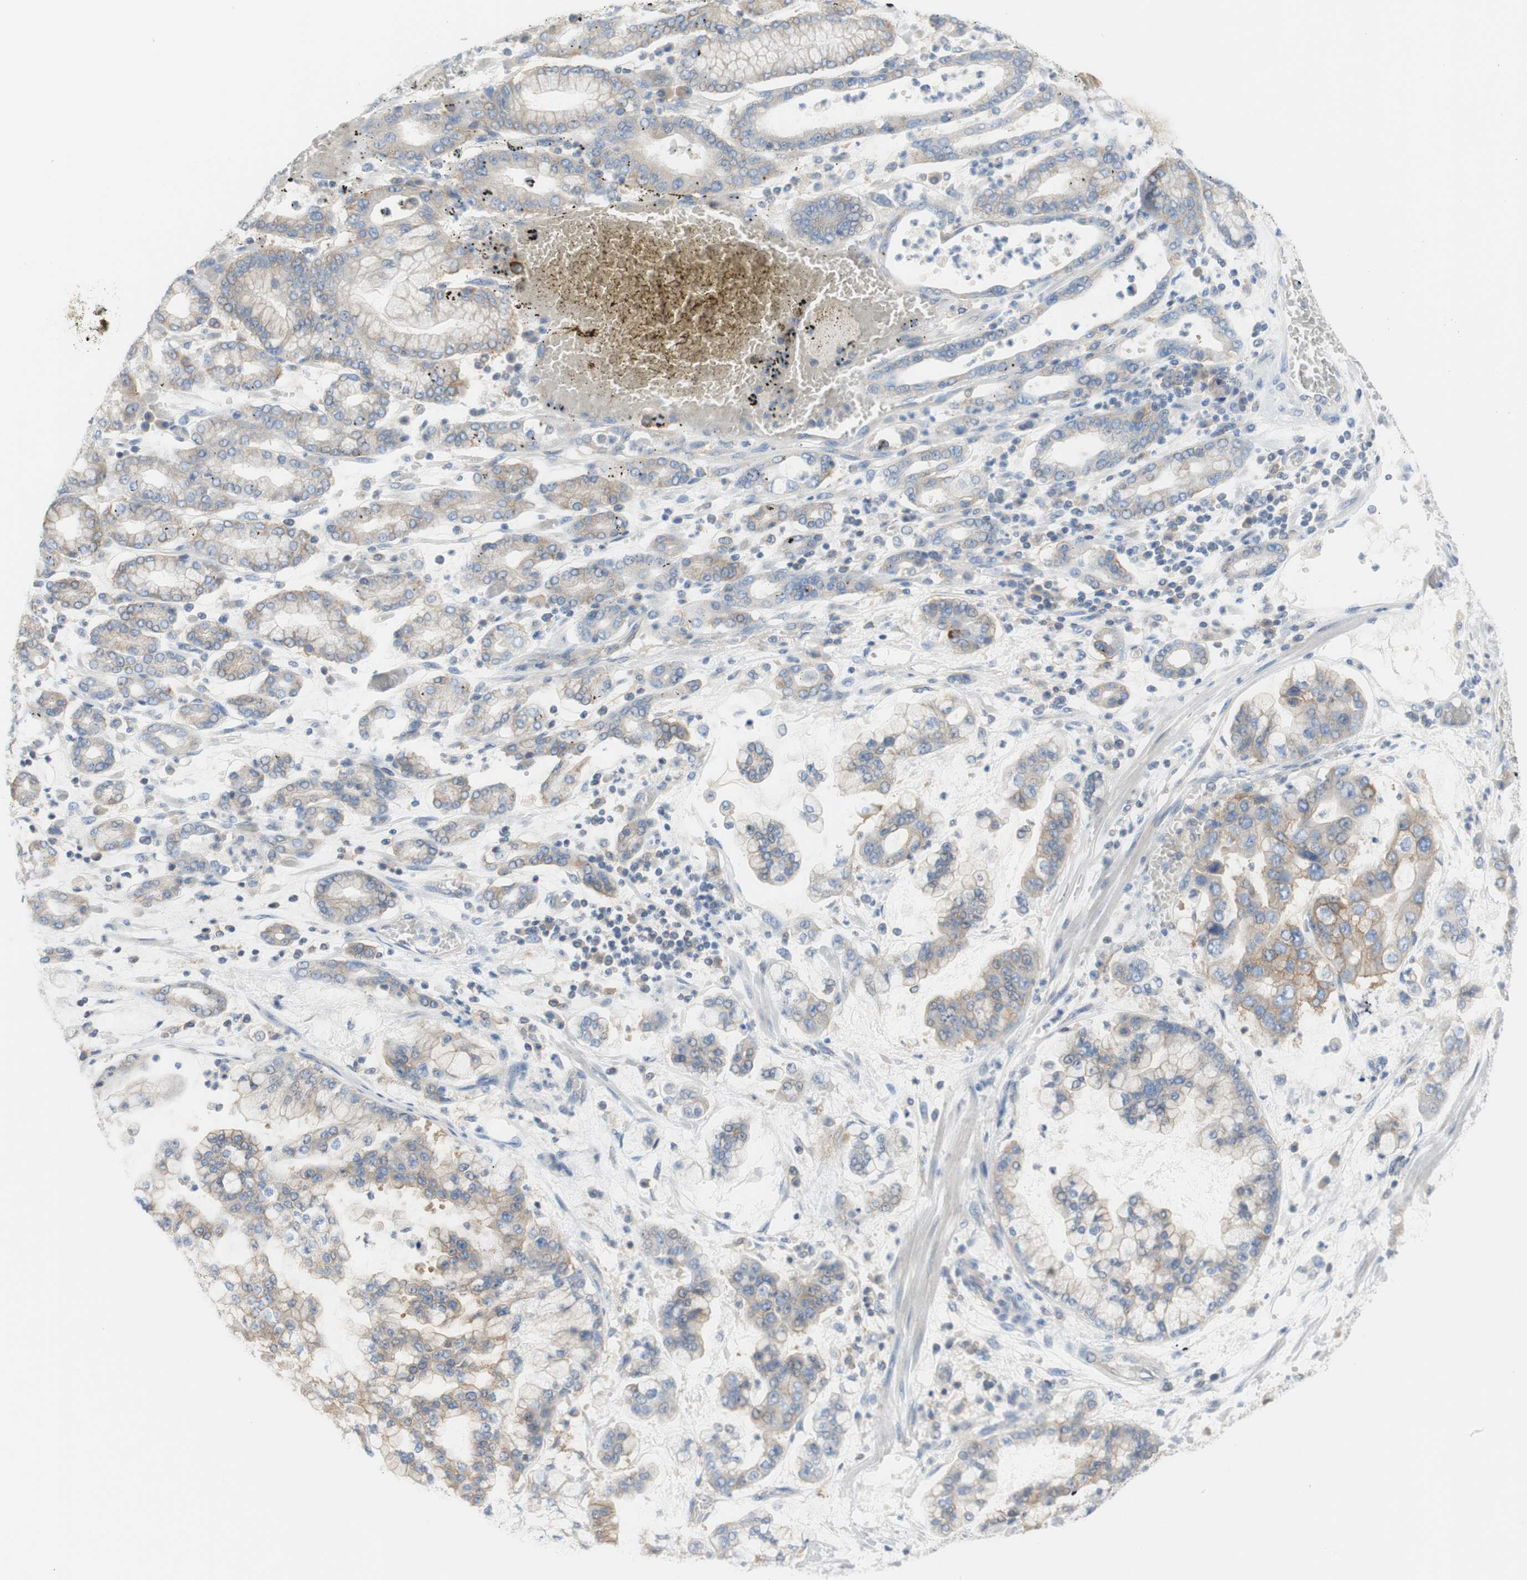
{"staining": {"intensity": "weak", "quantity": ">75%", "location": "cytoplasmic/membranous"}, "tissue": "stomach cancer", "cell_type": "Tumor cells", "image_type": "cancer", "snomed": [{"axis": "morphology", "description": "Normal tissue, NOS"}, {"axis": "morphology", "description": "Adenocarcinoma, NOS"}, {"axis": "topography", "description": "Stomach, upper"}, {"axis": "topography", "description": "Stomach"}], "caption": "This is a histology image of IHC staining of adenocarcinoma (stomach), which shows weak staining in the cytoplasmic/membranous of tumor cells.", "gene": "ATP2B1", "patient": {"sex": "male", "age": 76}}